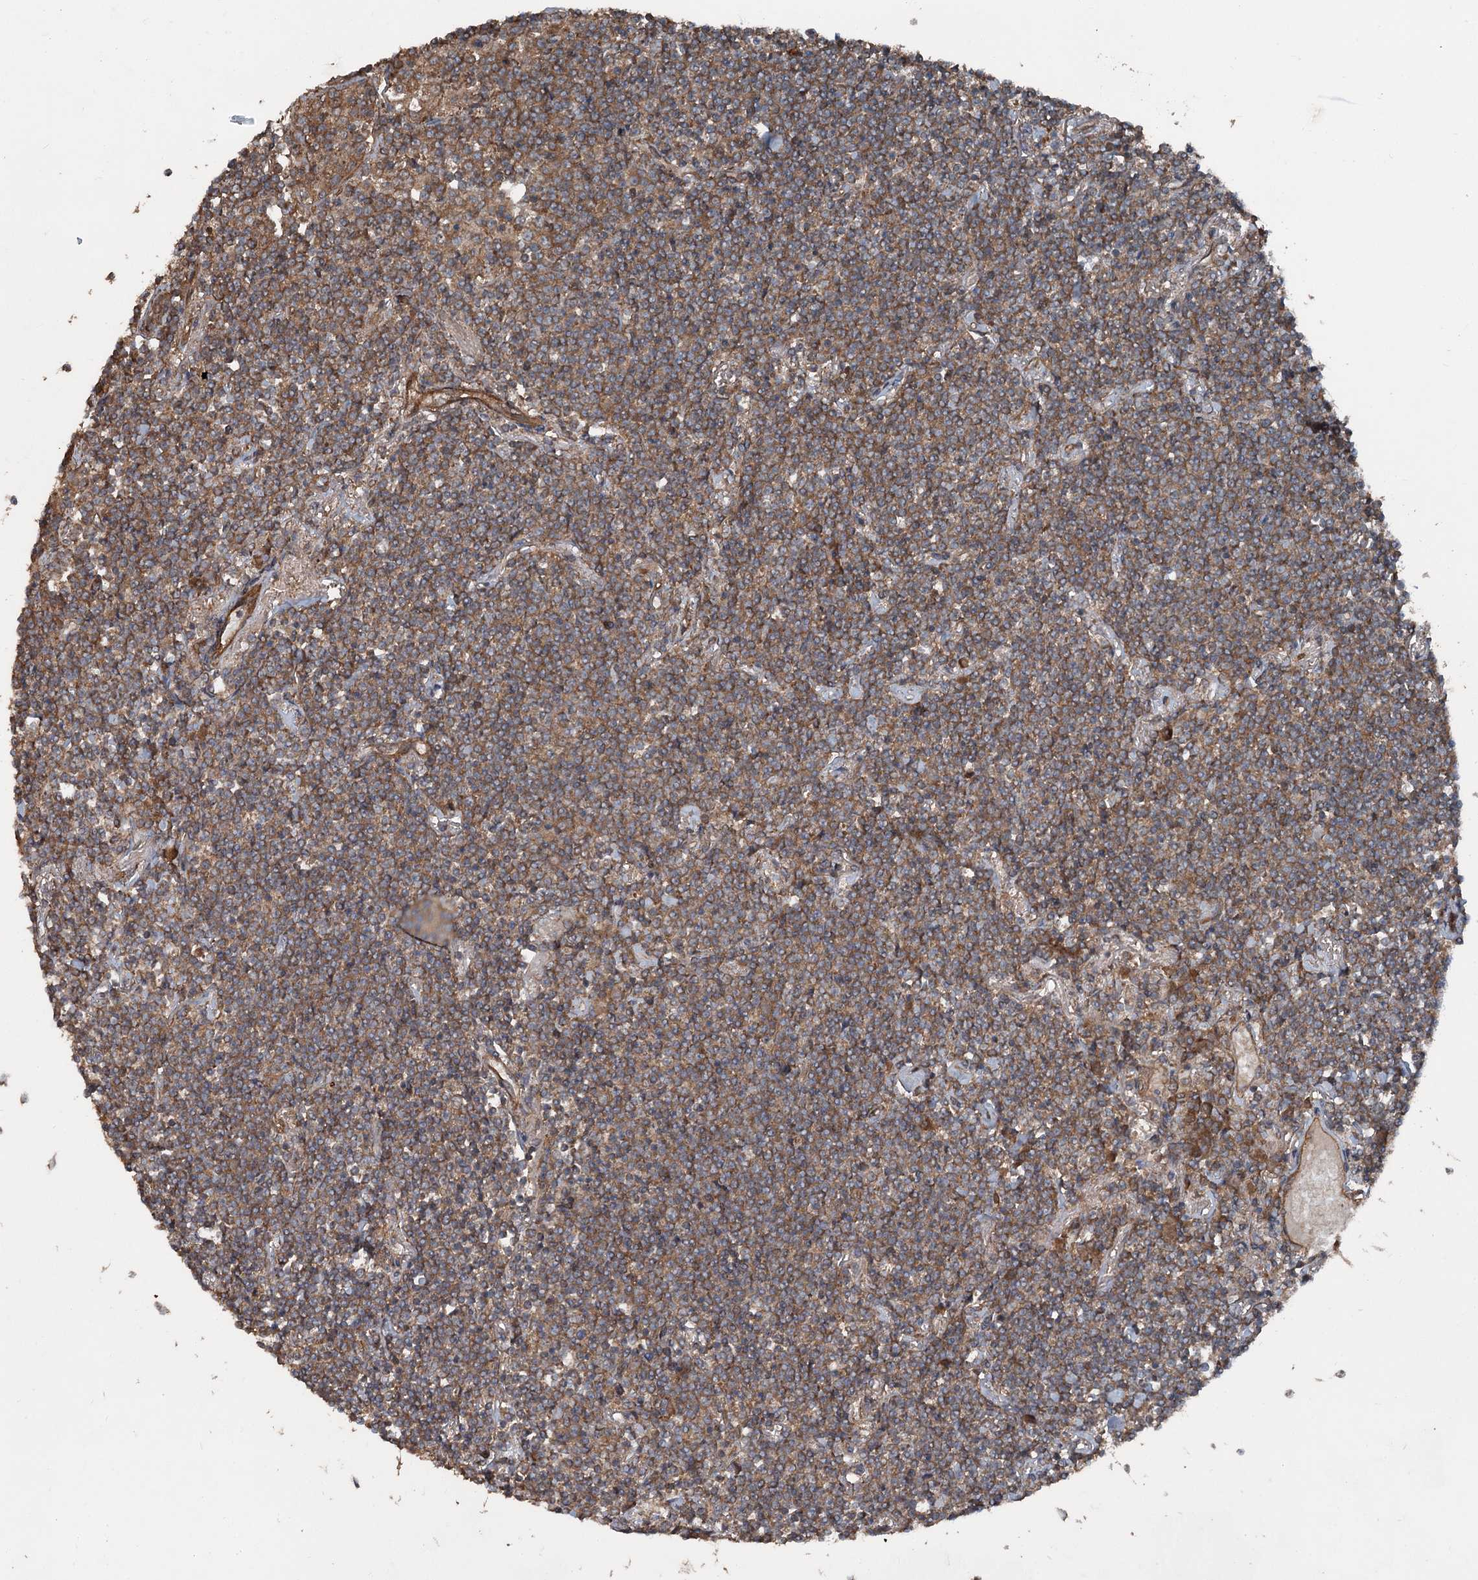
{"staining": {"intensity": "moderate", "quantity": ">75%", "location": "cytoplasmic/membranous"}, "tissue": "lymphoma", "cell_type": "Tumor cells", "image_type": "cancer", "snomed": [{"axis": "morphology", "description": "Malignant lymphoma, non-Hodgkin's type, Low grade"}, {"axis": "topography", "description": "Lung"}], "caption": "This micrograph displays immunohistochemistry staining of low-grade malignant lymphoma, non-Hodgkin's type, with medium moderate cytoplasmic/membranous staining in about >75% of tumor cells.", "gene": "RNF214", "patient": {"sex": "female", "age": 71}}